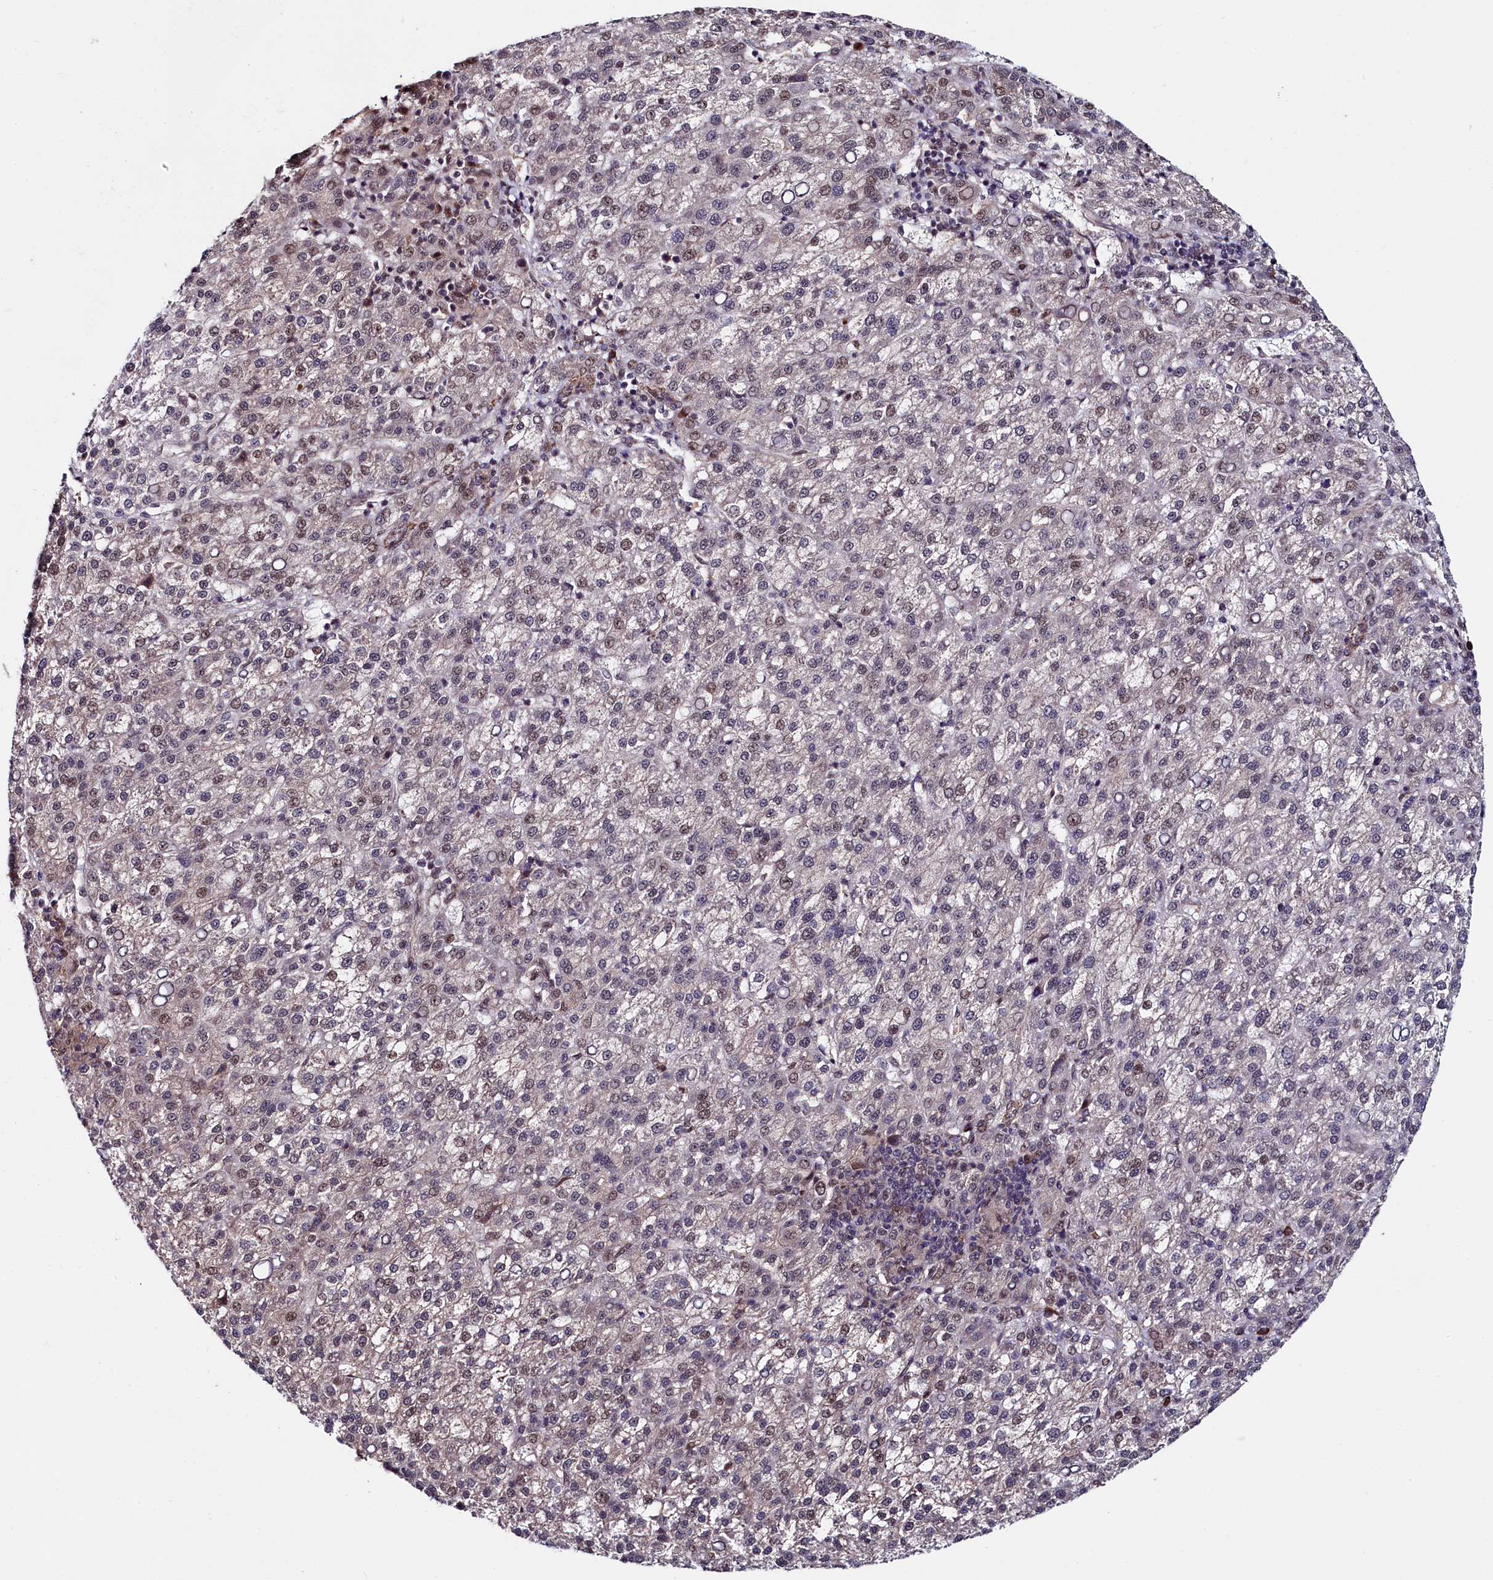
{"staining": {"intensity": "weak", "quantity": "25%-75%", "location": "nuclear"}, "tissue": "liver cancer", "cell_type": "Tumor cells", "image_type": "cancer", "snomed": [{"axis": "morphology", "description": "Carcinoma, Hepatocellular, NOS"}, {"axis": "topography", "description": "Liver"}], "caption": "An immunohistochemistry histopathology image of neoplastic tissue is shown. Protein staining in brown labels weak nuclear positivity in hepatocellular carcinoma (liver) within tumor cells. The protein is shown in brown color, while the nuclei are stained blue.", "gene": "LEO1", "patient": {"sex": "female", "age": 58}}